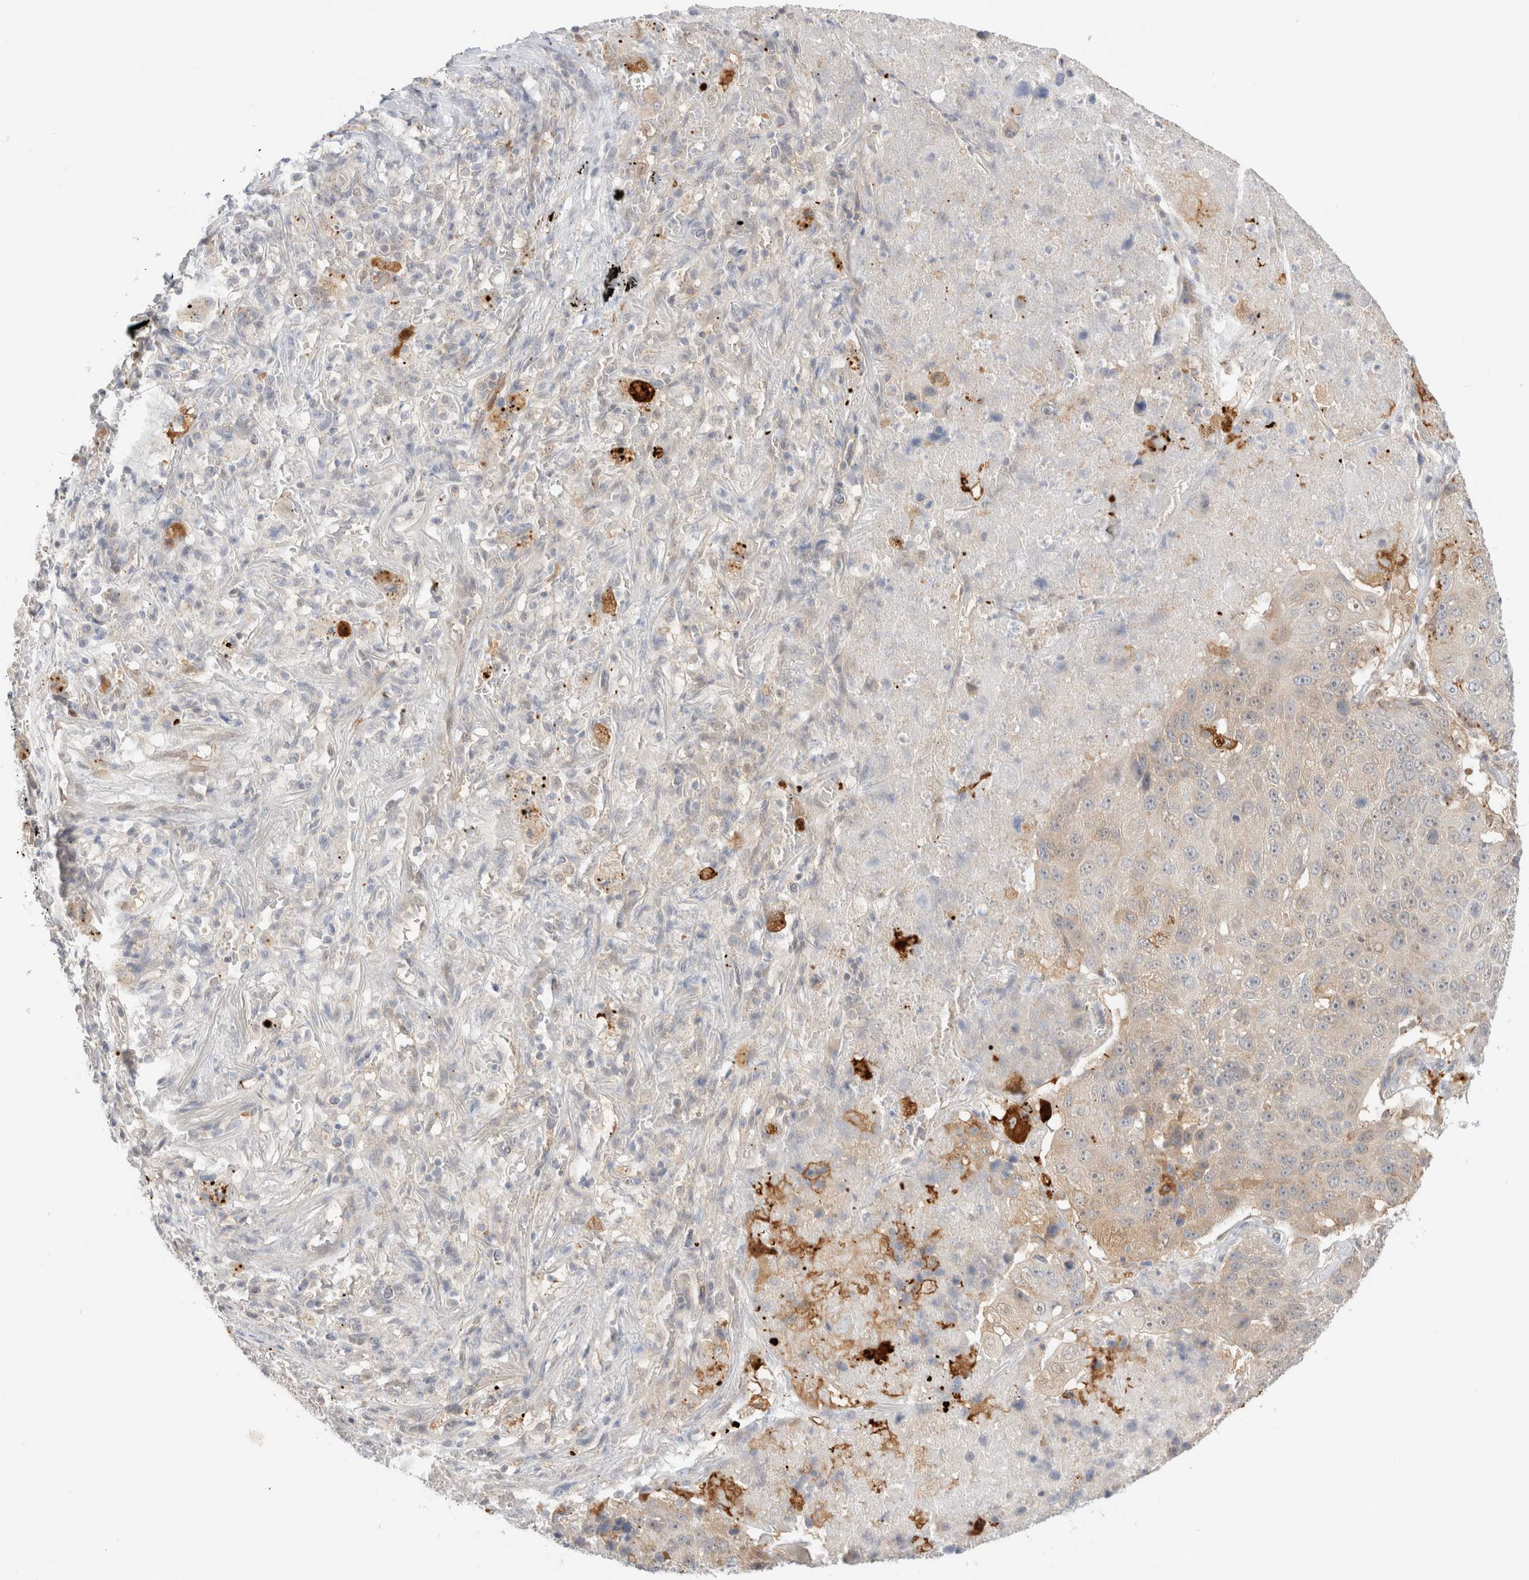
{"staining": {"intensity": "weak", "quantity": "<25%", "location": "cytoplasmic/membranous"}, "tissue": "lung cancer", "cell_type": "Tumor cells", "image_type": "cancer", "snomed": [{"axis": "morphology", "description": "Squamous cell carcinoma, NOS"}, {"axis": "topography", "description": "Lung"}], "caption": "Tumor cells show no significant positivity in lung cancer.", "gene": "EFCAB13", "patient": {"sex": "male", "age": 61}}